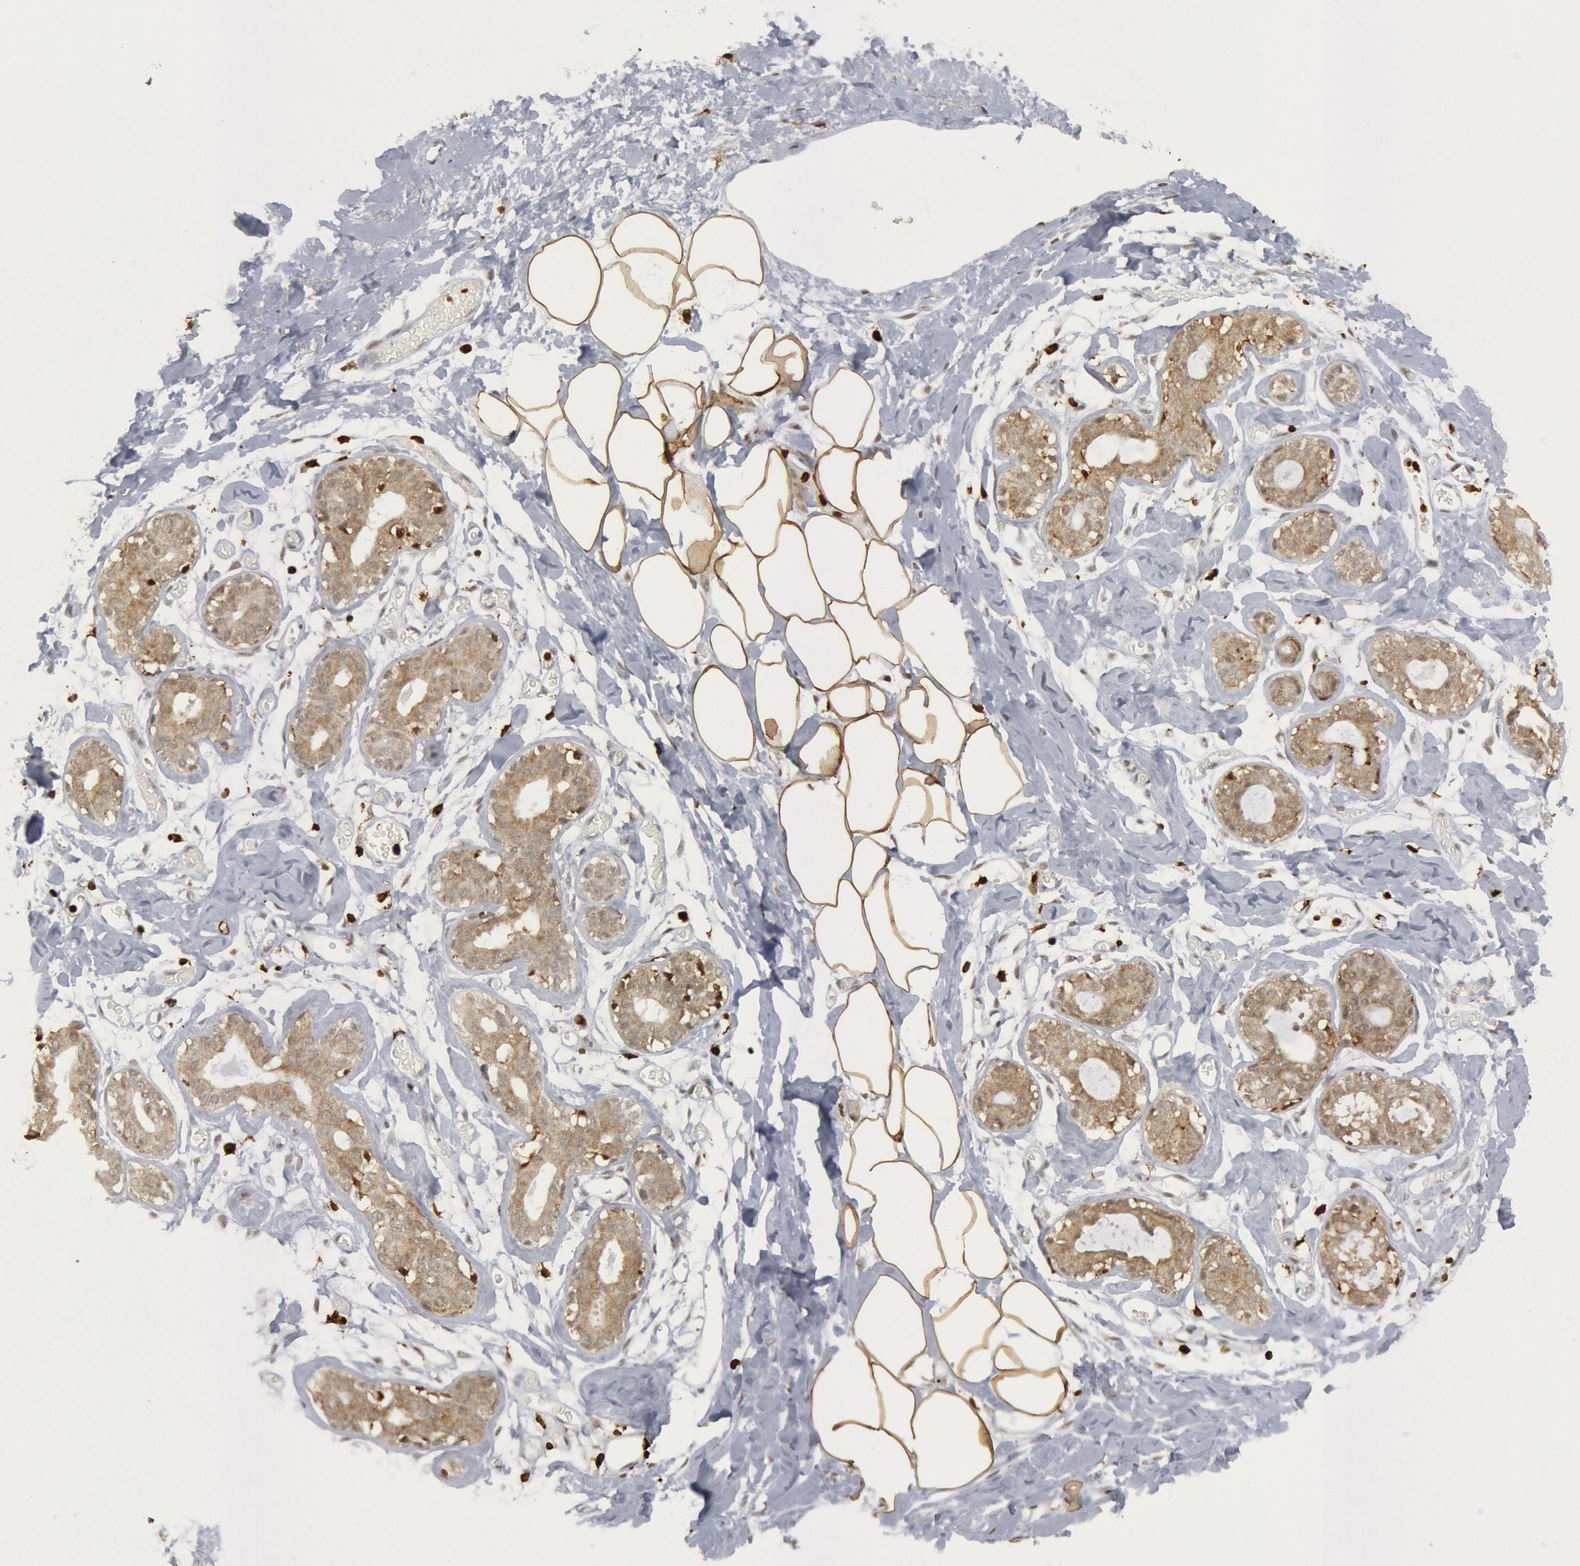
{"staining": {"intensity": "strong", "quantity": ">75%", "location": "cytoplasmic/membranous"}, "tissue": "breast", "cell_type": "Adipocytes", "image_type": "normal", "snomed": [{"axis": "morphology", "description": "Normal tissue, NOS"}, {"axis": "topography", "description": "Breast"}], "caption": "IHC histopathology image of benign breast: breast stained using IHC shows high levels of strong protein expression localized specifically in the cytoplasmic/membranous of adipocytes, appearing as a cytoplasmic/membranous brown color.", "gene": "PTPN6", "patient": {"sex": "female", "age": 23}}